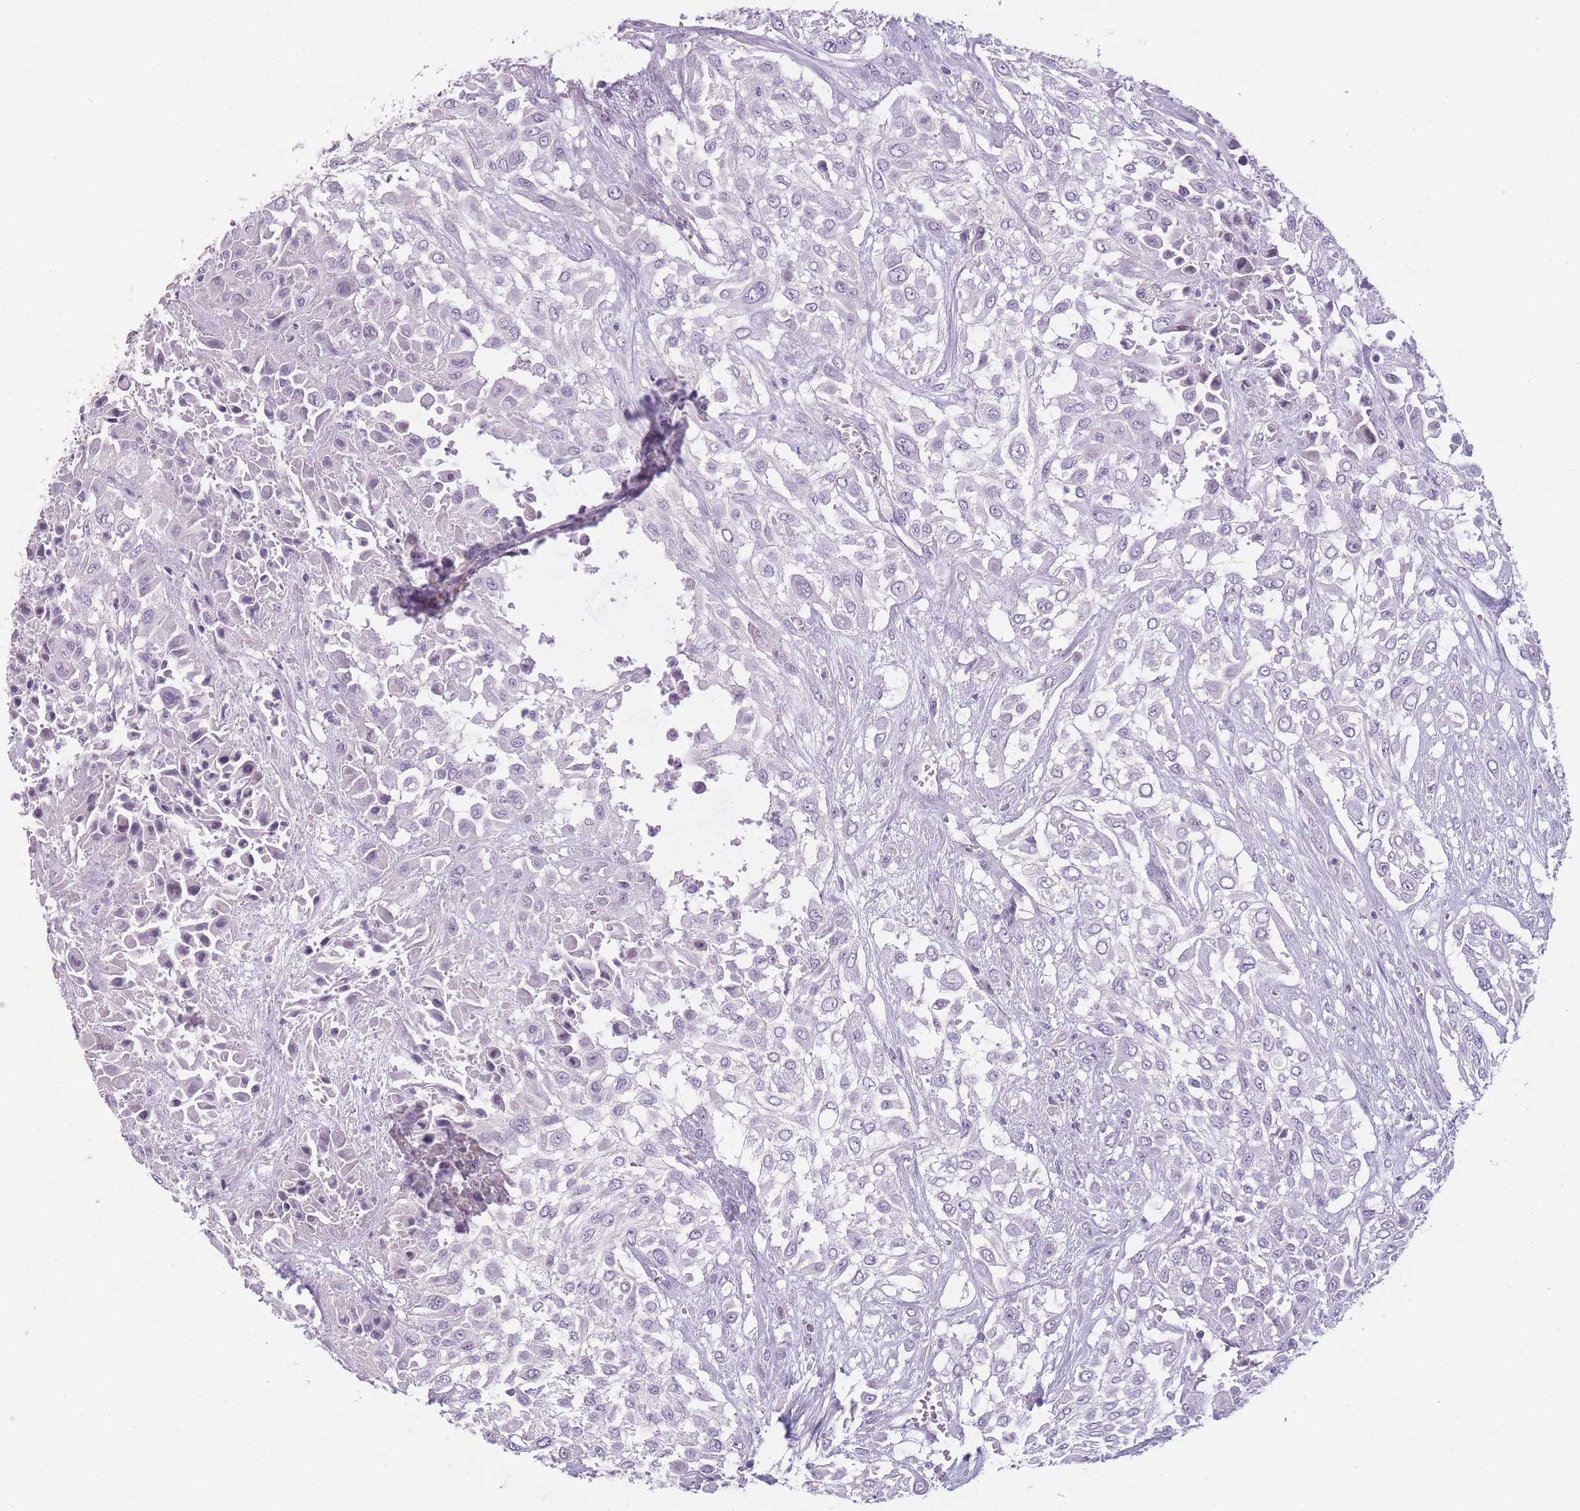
{"staining": {"intensity": "negative", "quantity": "none", "location": "none"}, "tissue": "urothelial cancer", "cell_type": "Tumor cells", "image_type": "cancer", "snomed": [{"axis": "morphology", "description": "Urothelial carcinoma, High grade"}, {"axis": "topography", "description": "Urinary bladder"}], "caption": "The photomicrograph shows no significant expression in tumor cells of urothelial cancer.", "gene": "TMEM236", "patient": {"sex": "male", "age": 57}}